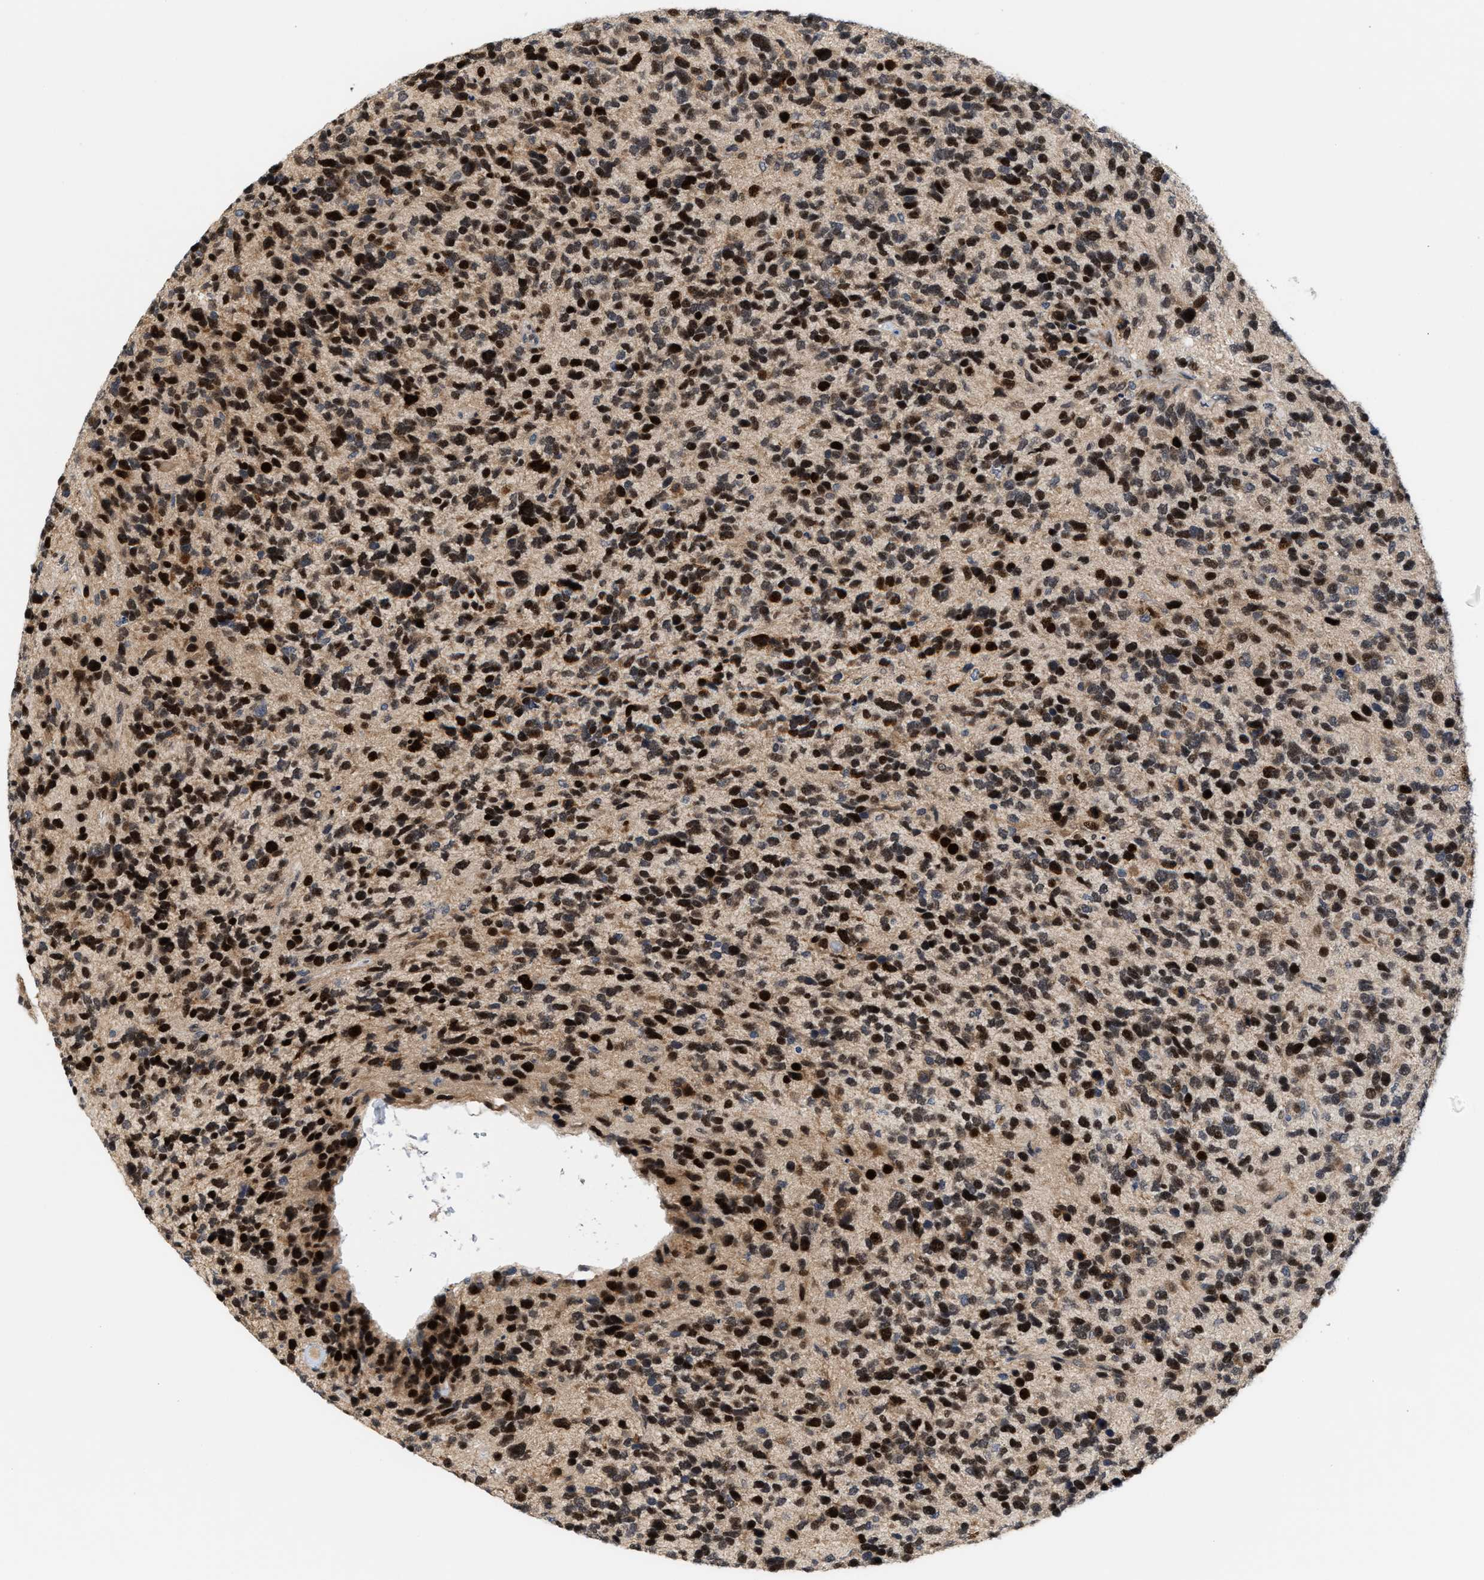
{"staining": {"intensity": "strong", "quantity": ">75%", "location": "nuclear"}, "tissue": "glioma", "cell_type": "Tumor cells", "image_type": "cancer", "snomed": [{"axis": "morphology", "description": "Glioma, malignant, High grade"}, {"axis": "topography", "description": "Brain"}], "caption": "Protein expression analysis of human glioma reveals strong nuclear expression in approximately >75% of tumor cells.", "gene": "TCF4", "patient": {"sex": "female", "age": 58}}